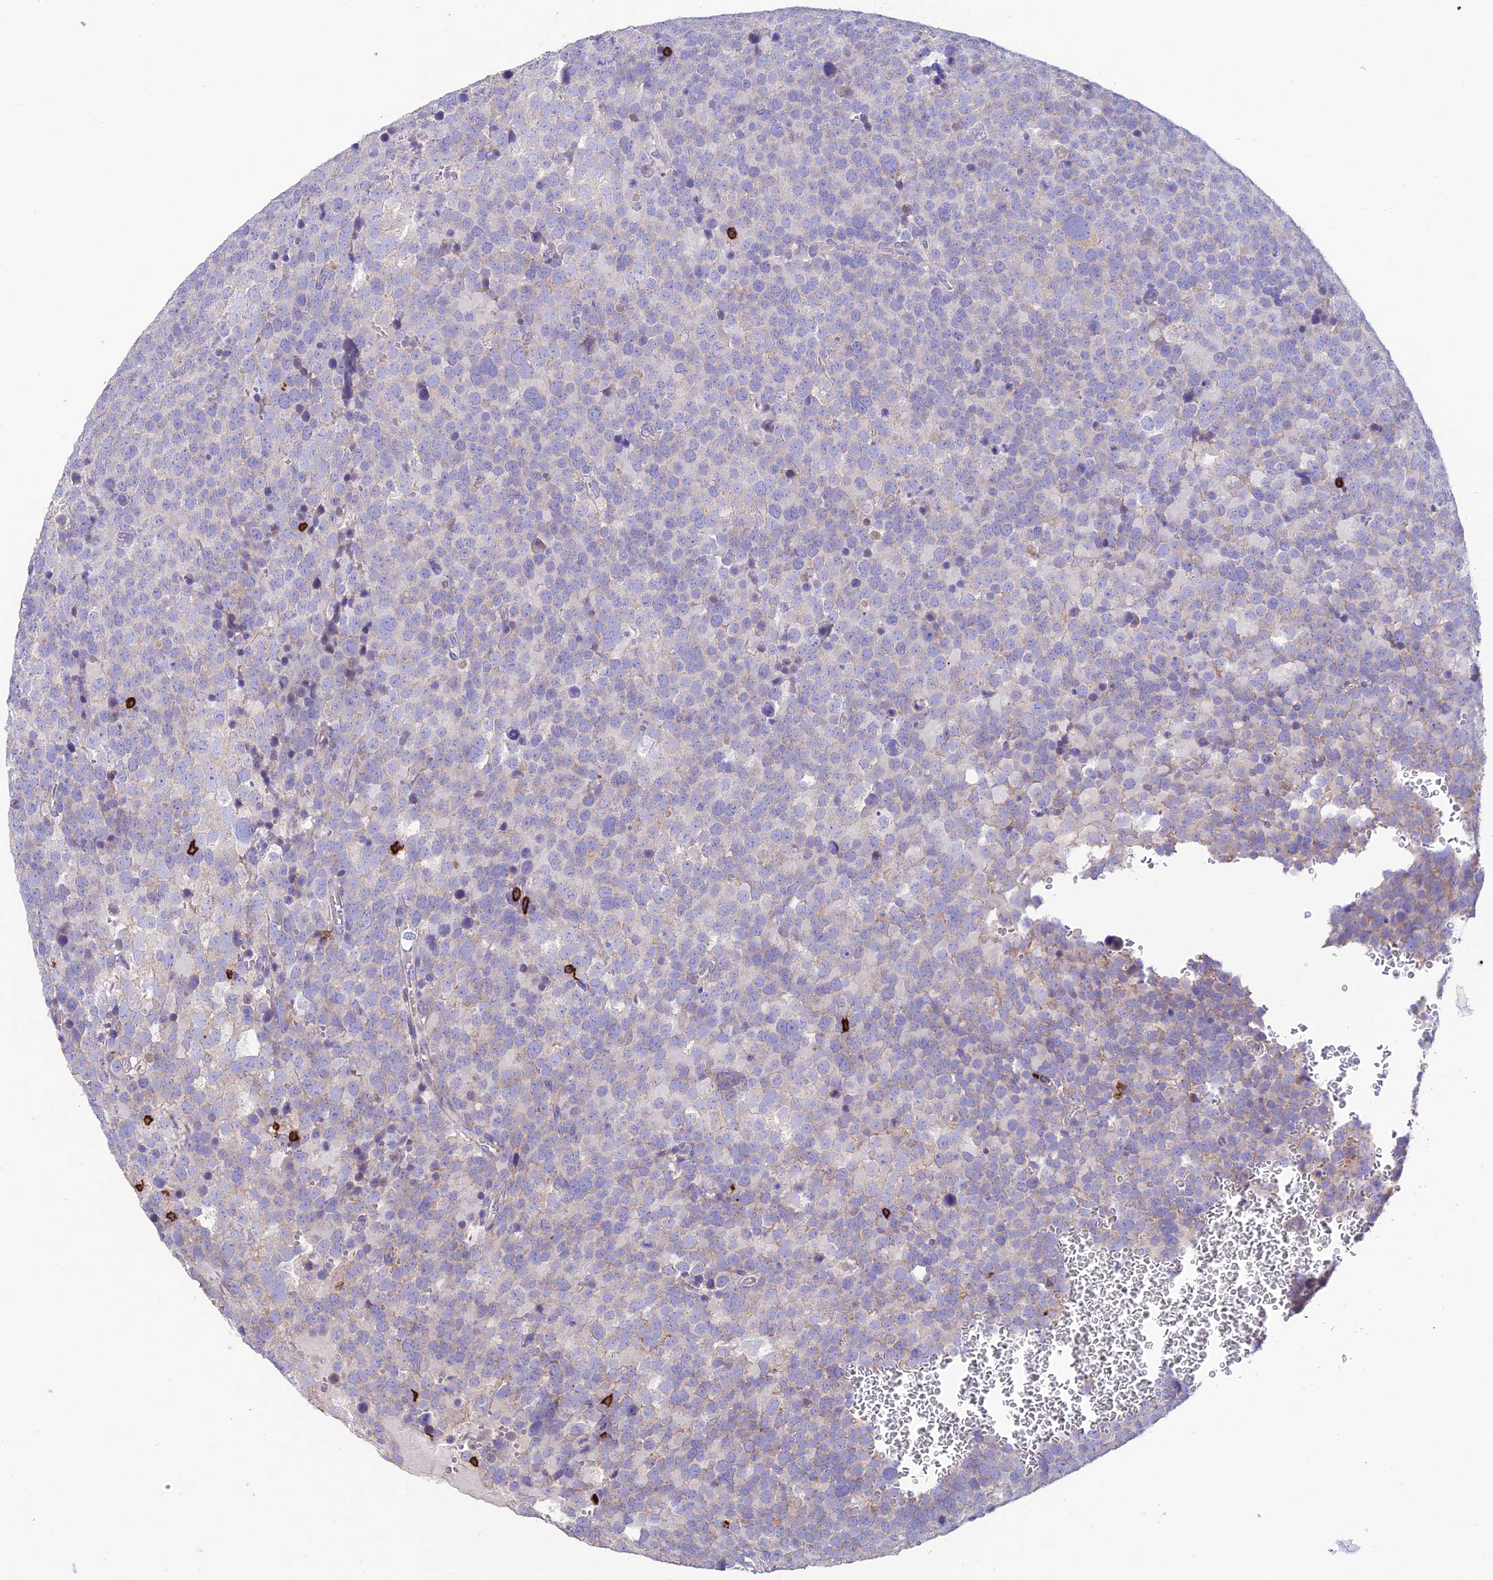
{"staining": {"intensity": "negative", "quantity": "none", "location": "none"}, "tissue": "testis cancer", "cell_type": "Tumor cells", "image_type": "cancer", "snomed": [{"axis": "morphology", "description": "Seminoma, NOS"}, {"axis": "topography", "description": "Testis"}], "caption": "Tumor cells show no significant protein staining in testis cancer (seminoma). The staining is performed using DAB brown chromogen with nuclei counter-stained in using hematoxylin.", "gene": "PTPRCAP", "patient": {"sex": "male", "age": 71}}